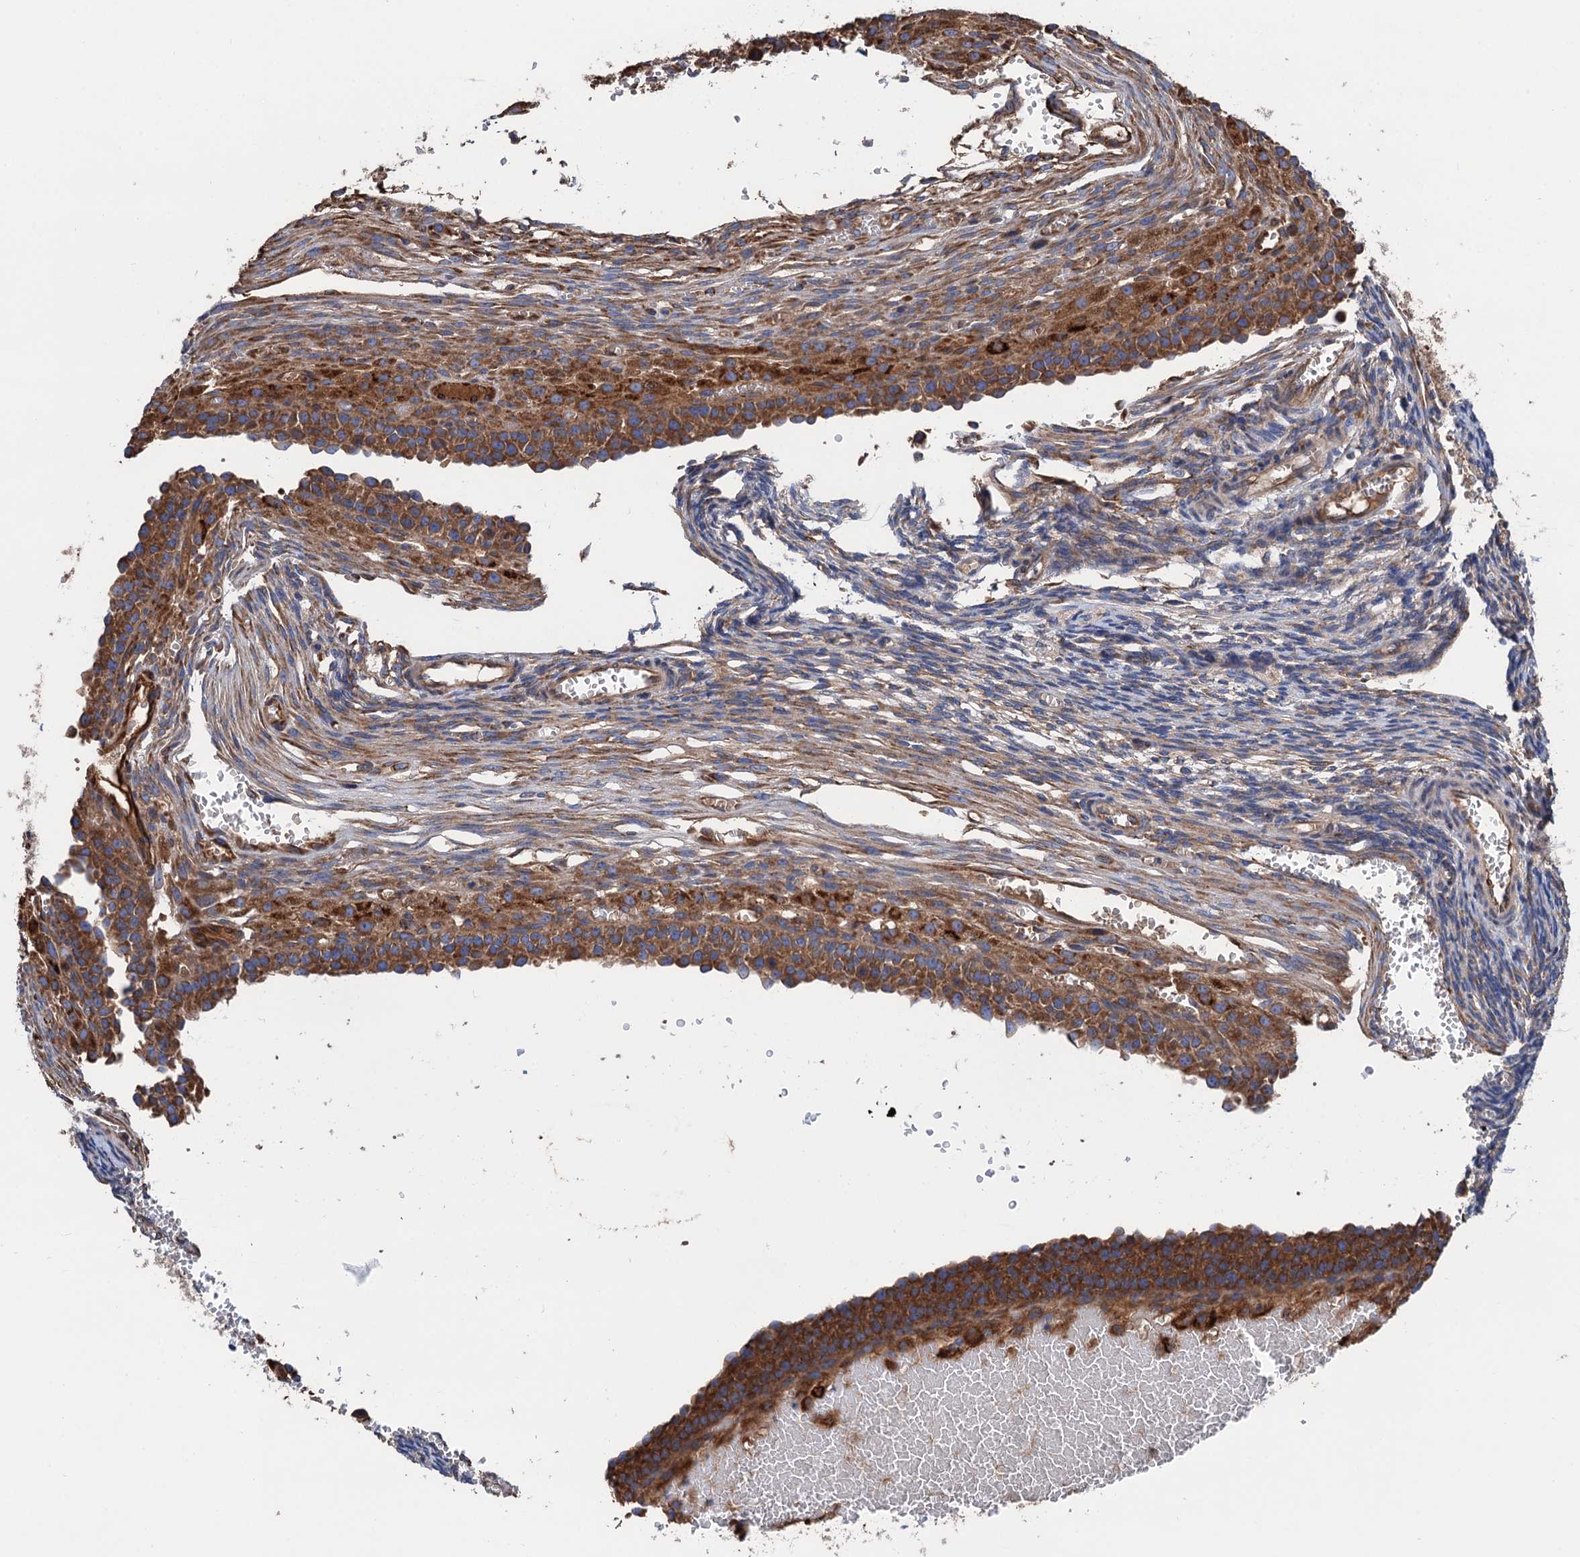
{"staining": {"intensity": "weak", "quantity": ">75%", "location": "cytoplasmic/membranous"}, "tissue": "ovary", "cell_type": "Follicle cells", "image_type": "normal", "snomed": [{"axis": "morphology", "description": "Normal tissue, NOS"}, {"axis": "topography", "description": "Ovary"}], "caption": "Protein analysis of unremarkable ovary shows weak cytoplasmic/membranous staining in about >75% of follicle cells.", "gene": "CNNM1", "patient": {"sex": "female", "age": 39}}